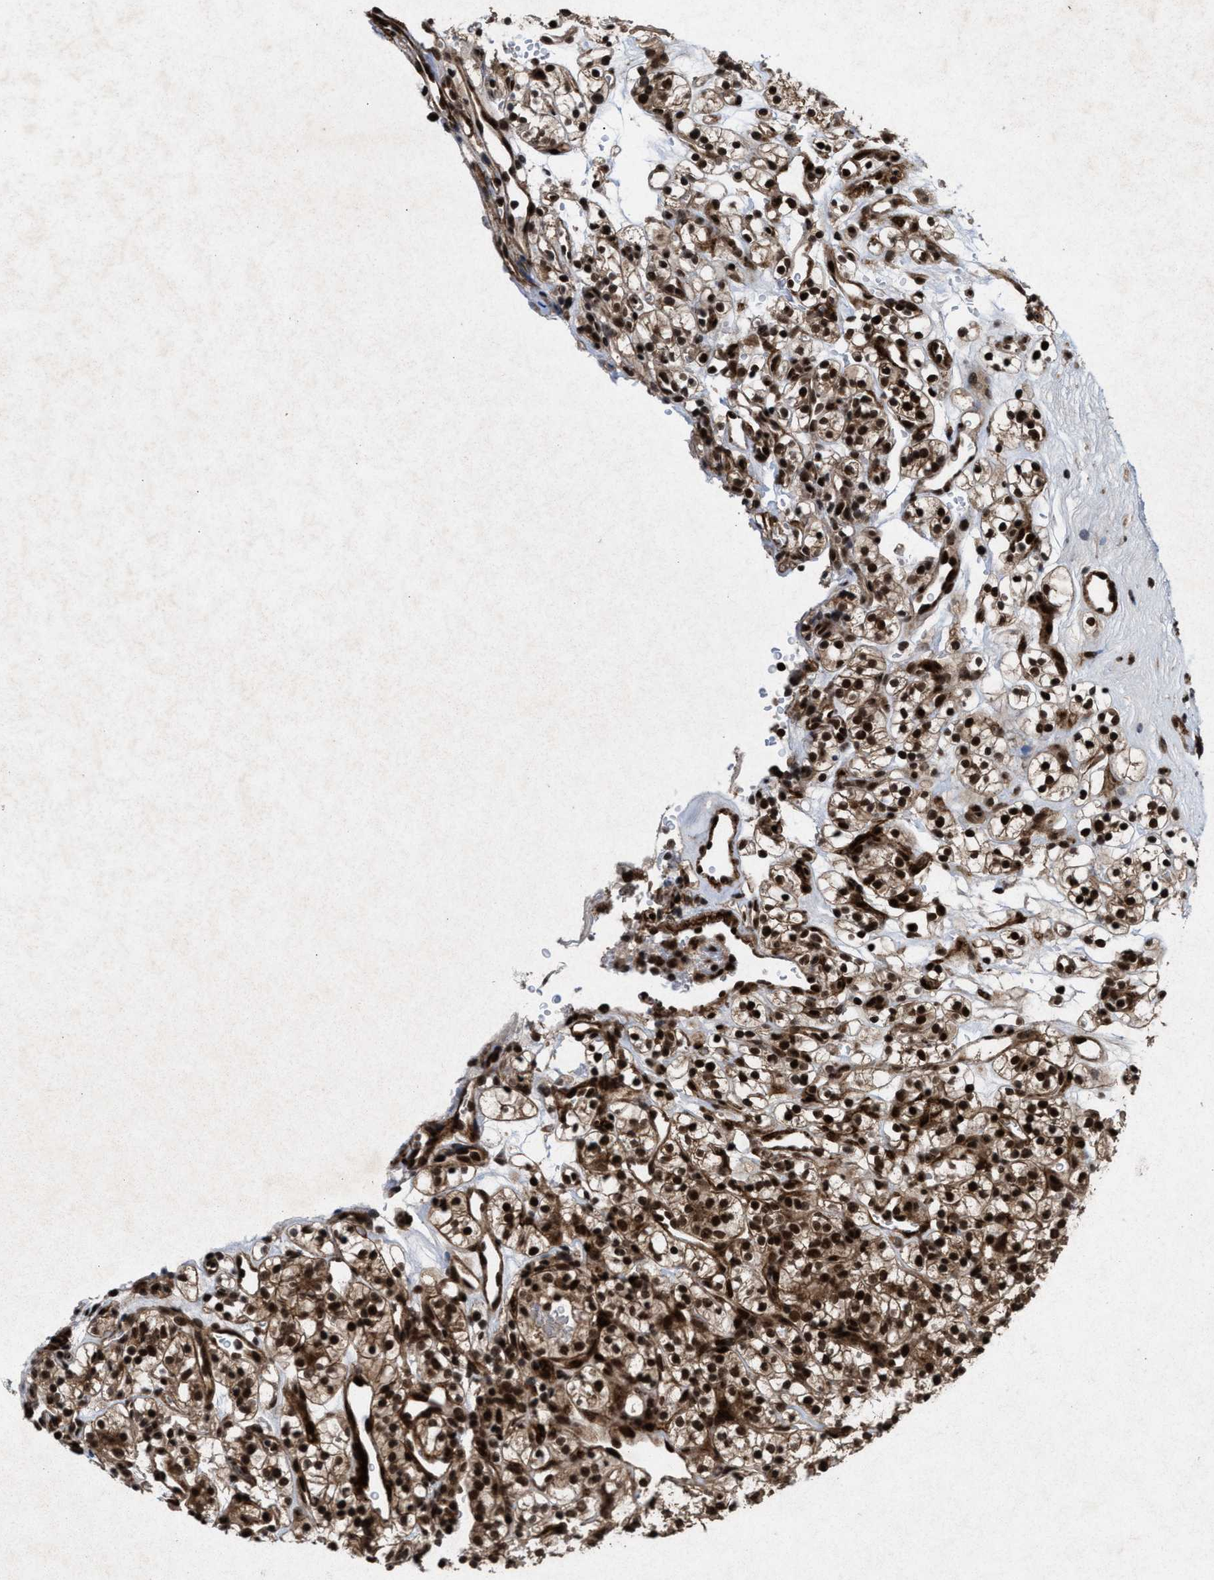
{"staining": {"intensity": "strong", "quantity": ">75%", "location": "cytoplasmic/membranous,nuclear"}, "tissue": "renal cancer", "cell_type": "Tumor cells", "image_type": "cancer", "snomed": [{"axis": "morphology", "description": "Adenocarcinoma, NOS"}, {"axis": "topography", "description": "Kidney"}], "caption": "Protein staining exhibits strong cytoplasmic/membranous and nuclear expression in about >75% of tumor cells in renal adenocarcinoma.", "gene": "WIZ", "patient": {"sex": "female", "age": 57}}